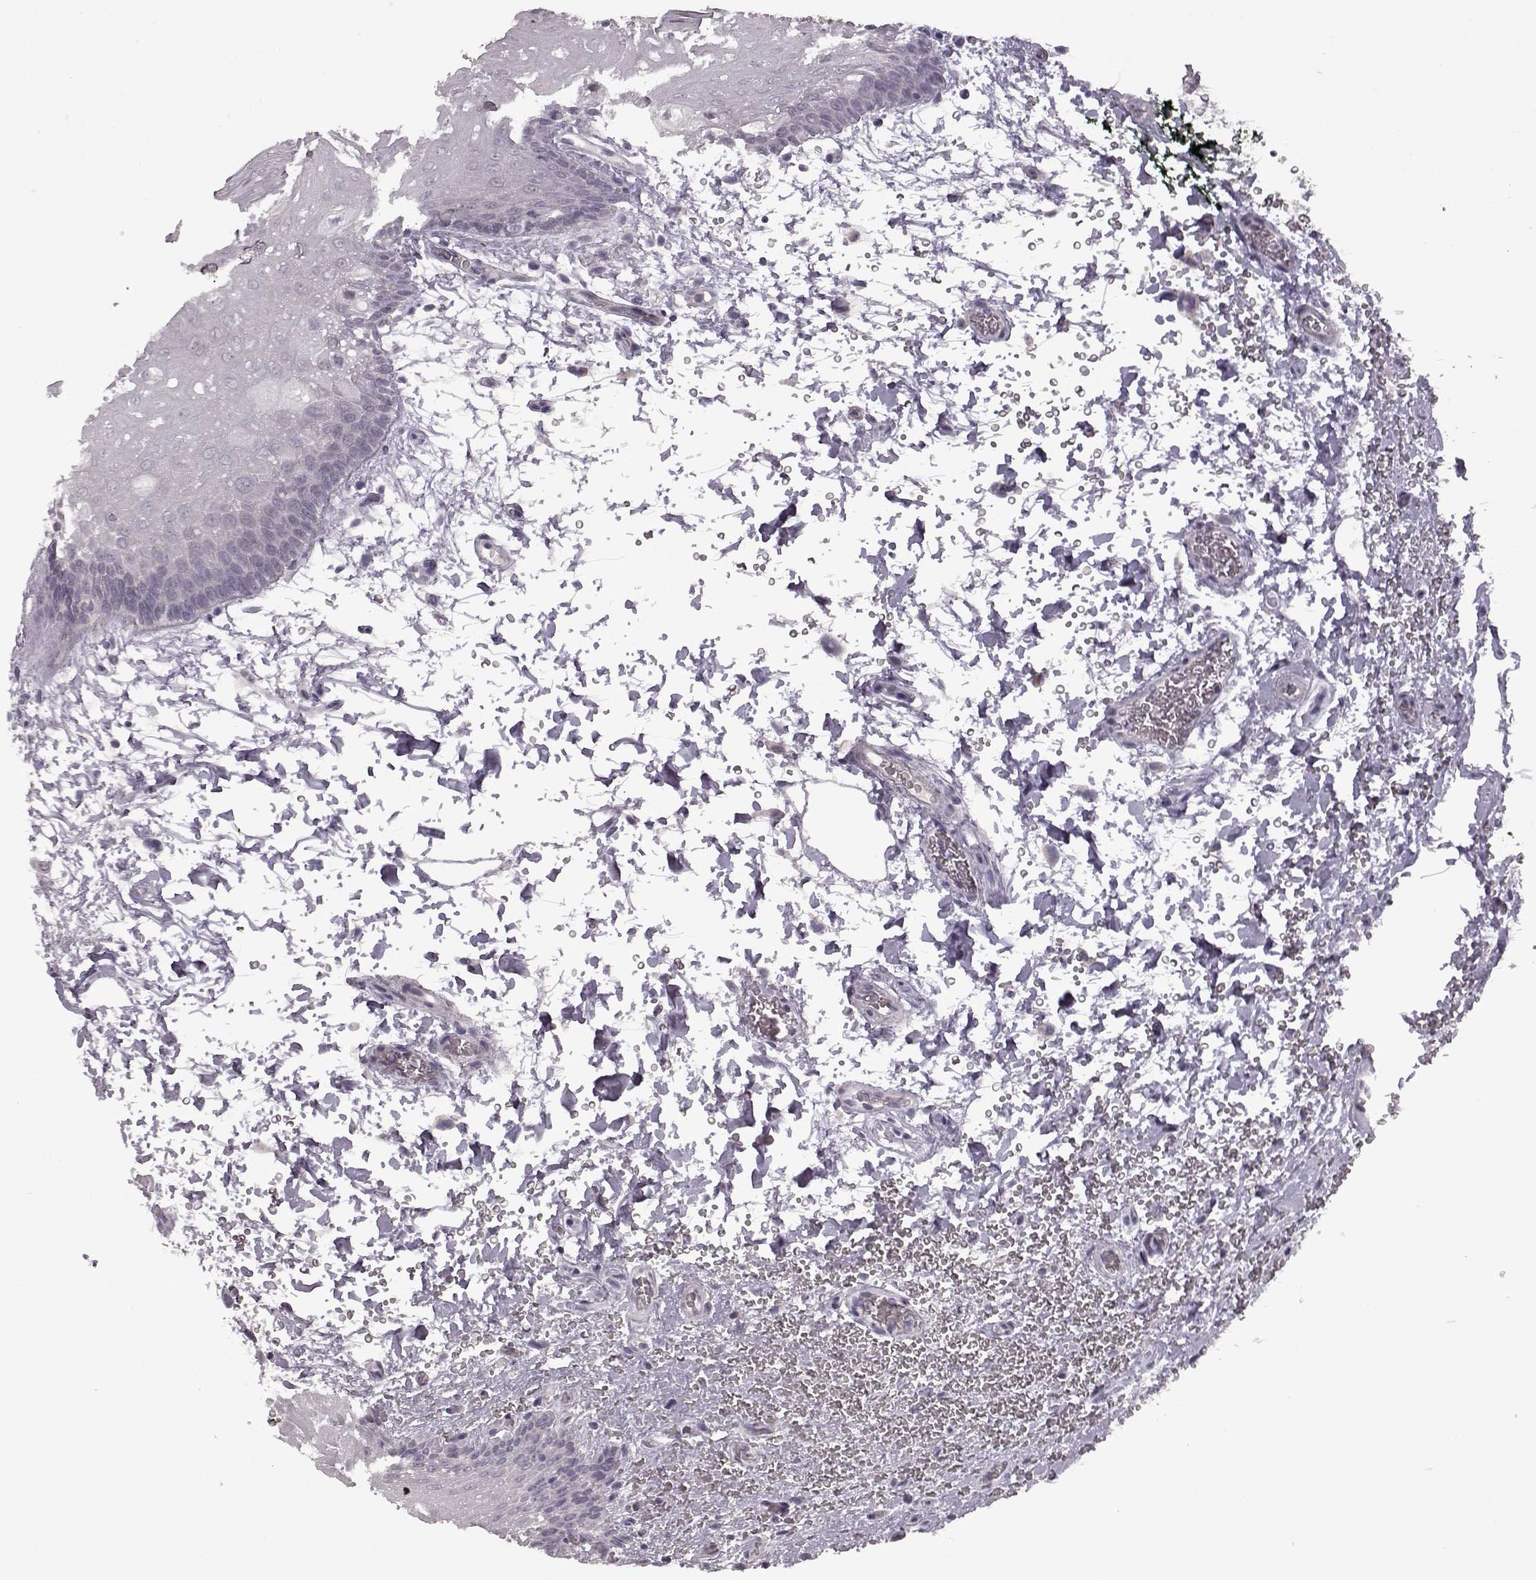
{"staining": {"intensity": "negative", "quantity": "none", "location": "none"}, "tissue": "oral mucosa", "cell_type": "Squamous epithelial cells", "image_type": "normal", "snomed": [{"axis": "morphology", "description": "Normal tissue, NOS"}, {"axis": "topography", "description": "Oral tissue"}, {"axis": "topography", "description": "Head-Neck"}], "caption": "Human oral mucosa stained for a protein using immunohistochemistry (IHC) displays no expression in squamous epithelial cells.", "gene": "LHB", "patient": {"sex": "male", "age": 65}}